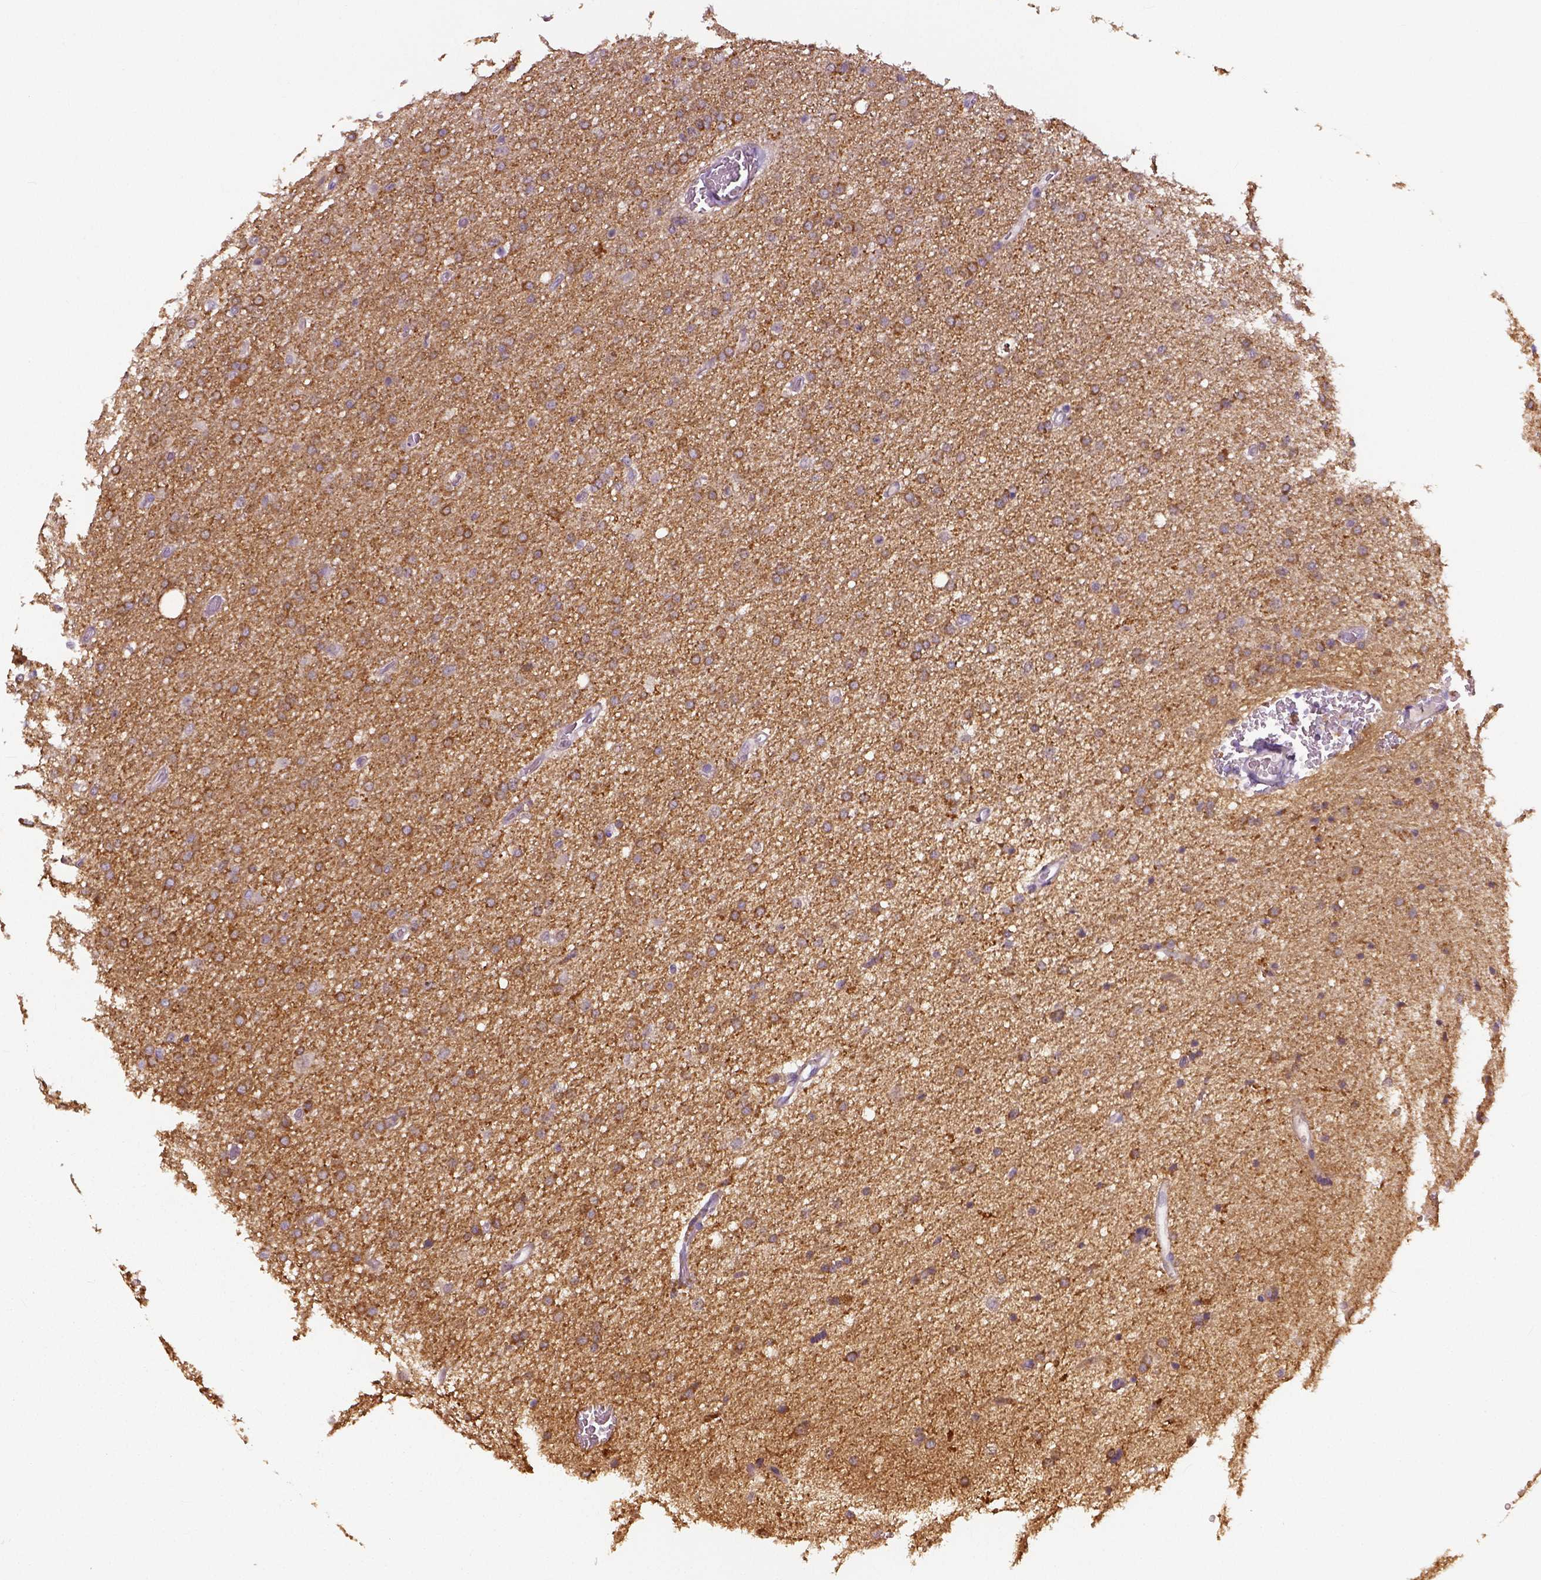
{"staining": {"intensity": "negative", "quantity": "none", "location": "none"}, "tissue": "glioma", "cell_type": "Tumor cells", "image_type": "cancer", "snomed": [{"axis": "morphology", "description": "Glioma, malignant, High grade"}, {"axis": "topography", "description": "Cerebral cortex"}], "caption": "DAB (3,3'-diaminobenzidine) immunohistochemical staining of glioma demonstrates no significant positivity in tumor cells. (DAB immunohistochemistry (IHC), high magnification).", "gene": "NECAB1", "patient": {"sex": "male", "age": 70}}